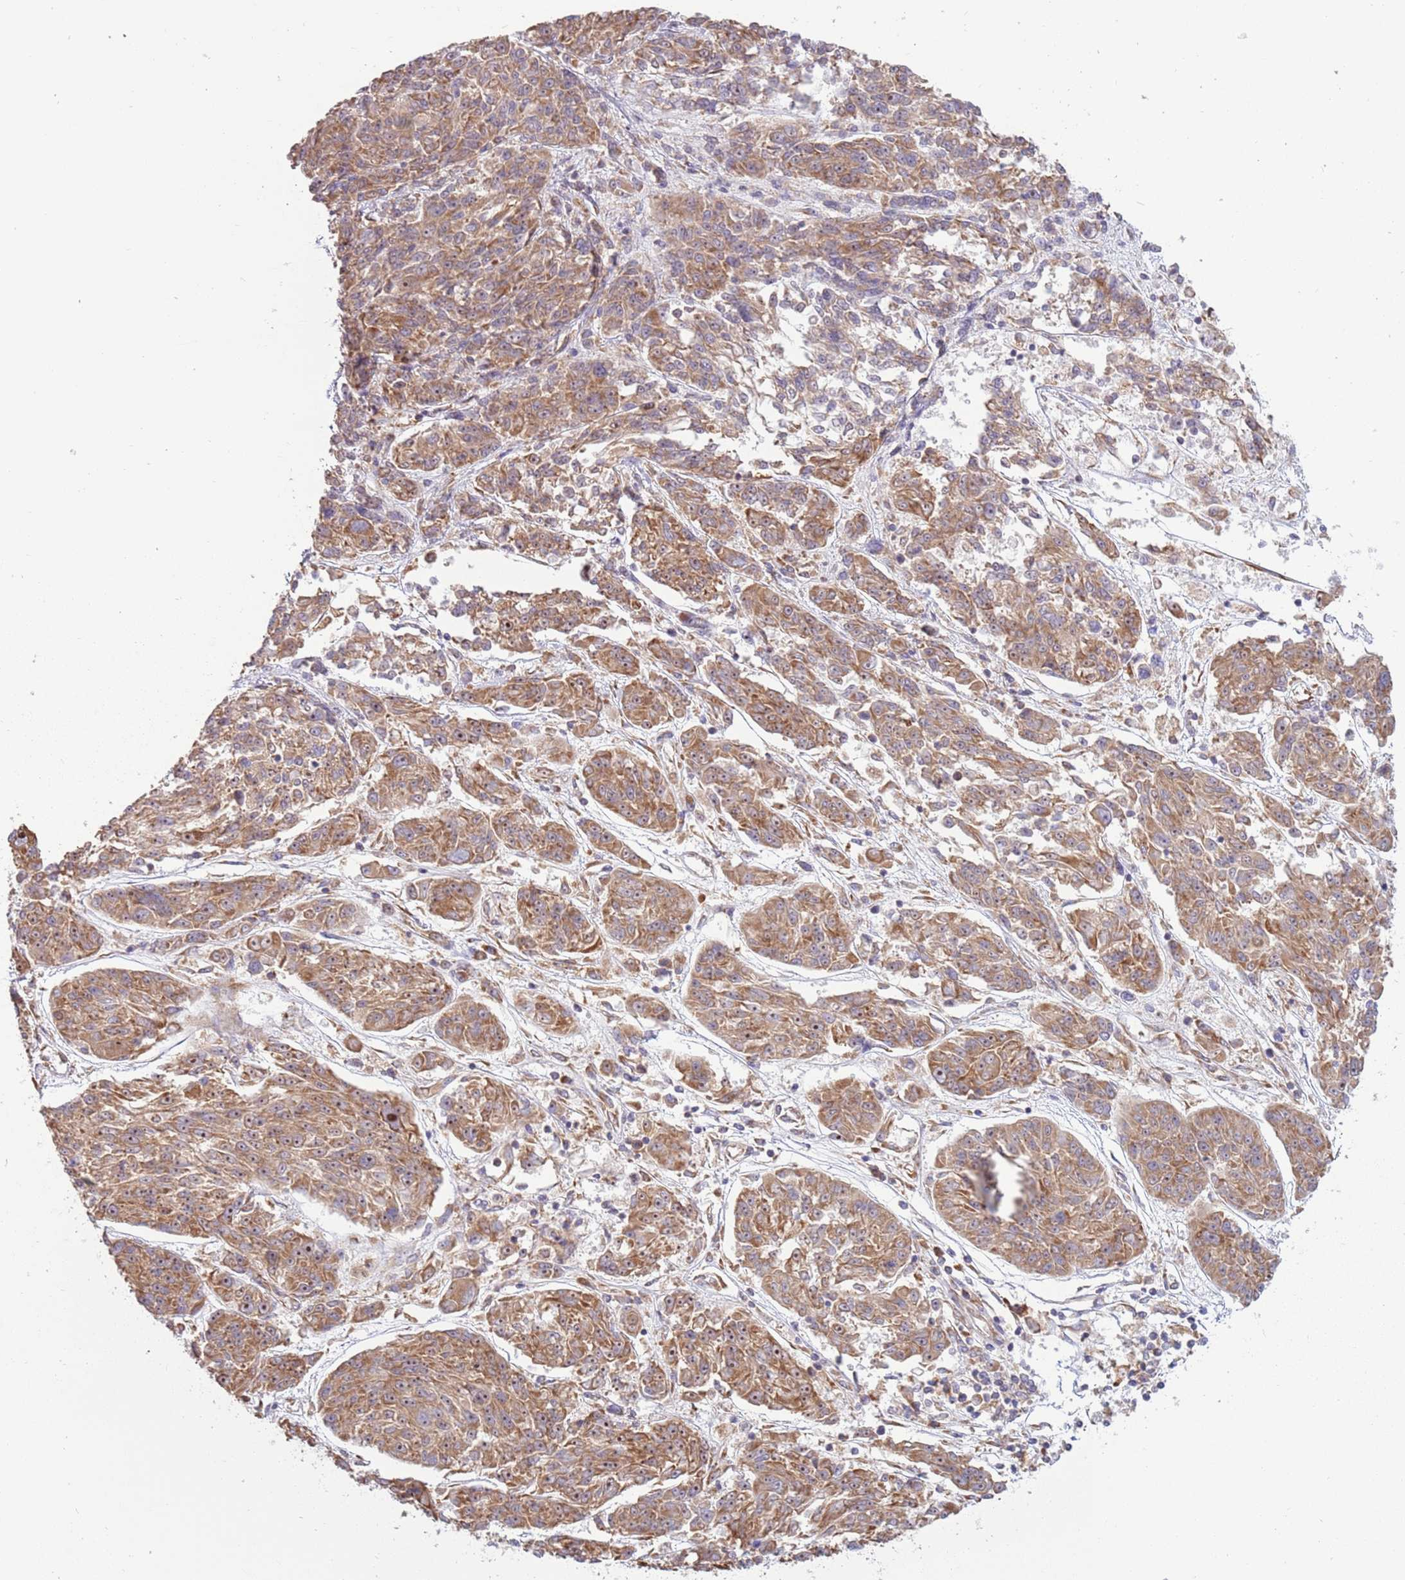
{"staining": {"intensity": "moderate", "quantity": ">75%", "location": "cytoplasmic/membranous,nuclear"}, "tissue": "melanoma", "cell_type": "Tumor cells", "image_type": "cancer", "snomed": [{"axis": "morphology", "description": "Malignant melanoma, NOS"}, {"axis": "topography", "description": "Skin"}], "caption": "The image displays immunohistochemical staining of malignant melanoma. There is moderate cytoplasmic/membranous and nuclear positivity is appreciated in approximately >75% of tumor cells. The staining was performed using DAB to visualize the protein expression in brown, while the nuclei were stained in blue with hematoxylin (Magnification: 20x).", "gene": "RPL17-C18orf32", "patient": {"sex": "male", "age": 53}}